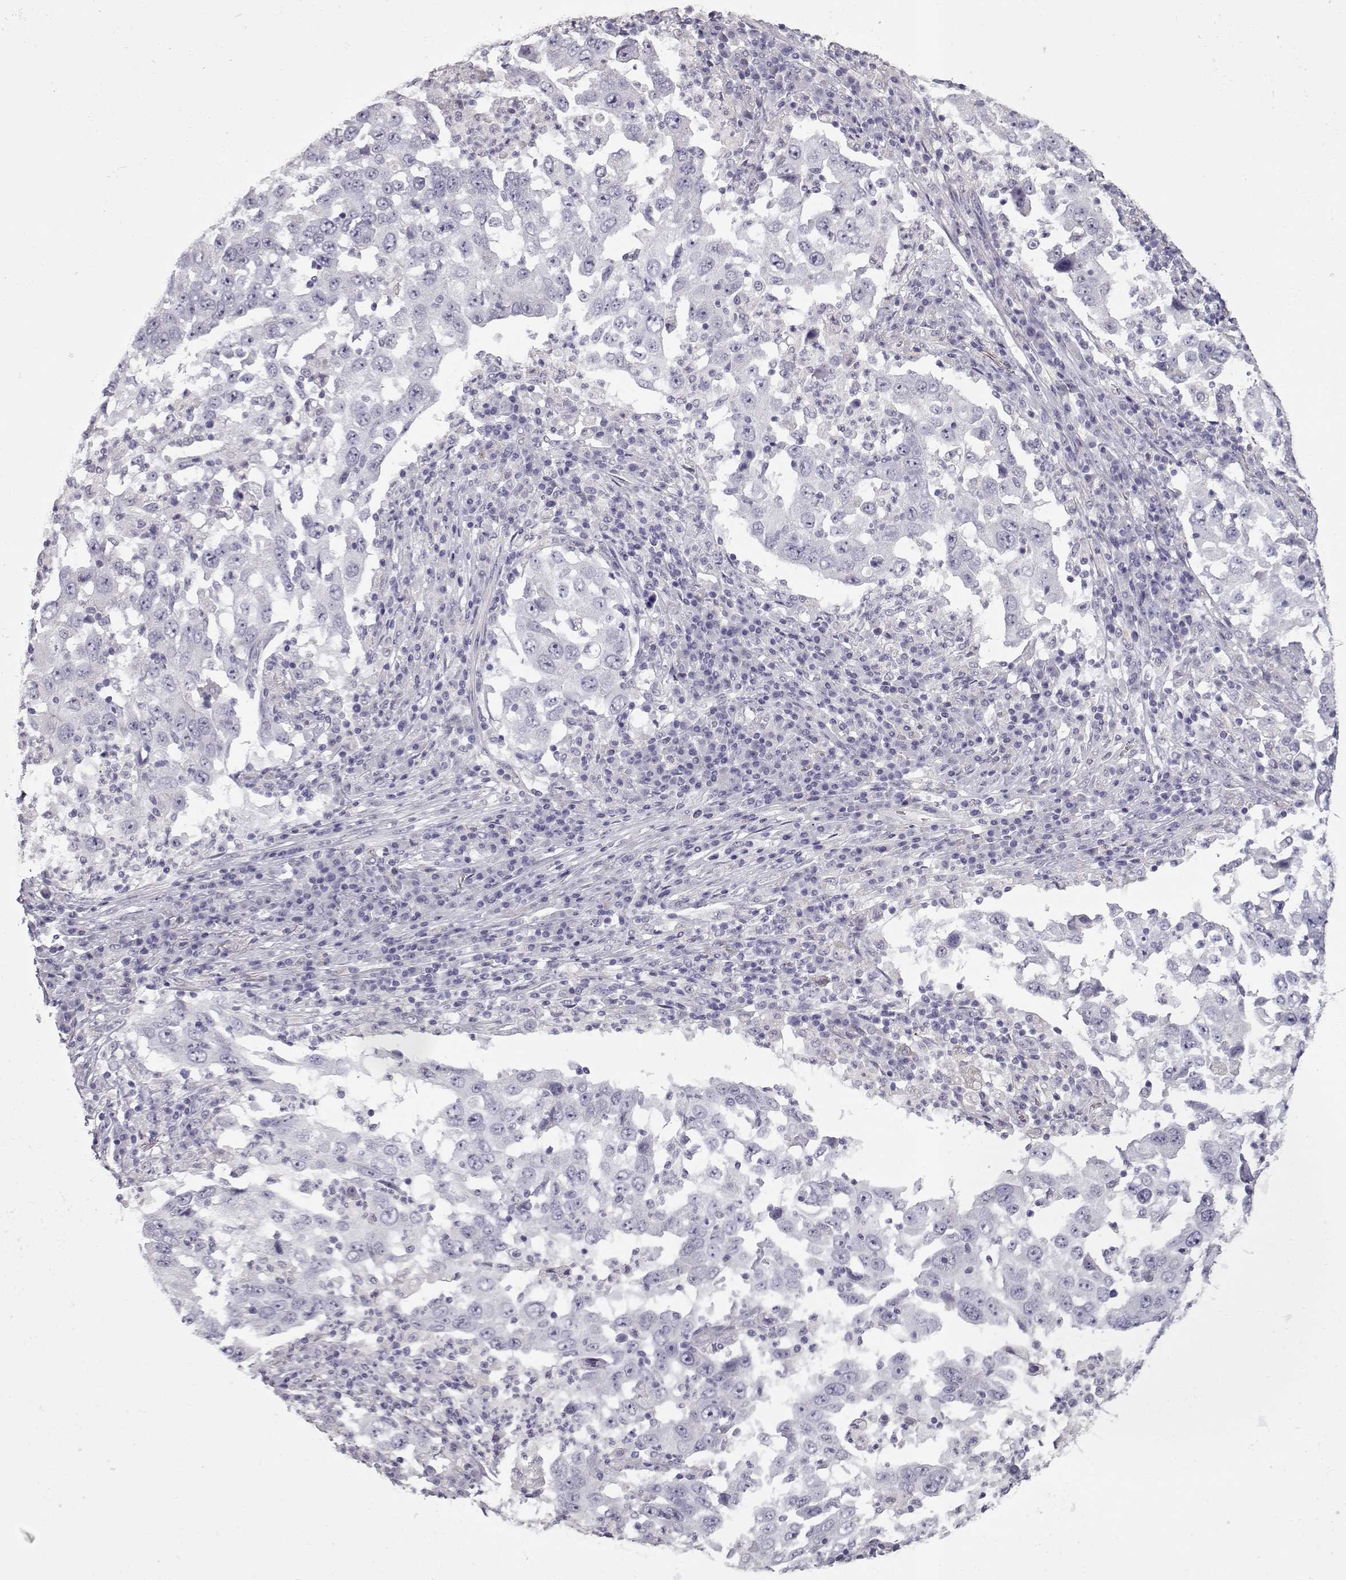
{"staining": {"intensity": "negative", "quantity": "none", "location": "none"}, "tissue": "lung cancer", "cell_type": "Tumor cells", "image_type": "cancer", "snomed": [{"axis": "morphology", "description": "Adenocarcinoma, NOS"}, {"axis": "topography", "description": "Lung"}], "caption": "This is an immunohistochemistry (IHC) photomicrograph of lung adenocarcinoma. There is no staining in tumor cells.", "gene": "SLC18A1", "patient": {"sex": "male", "age": 73}}